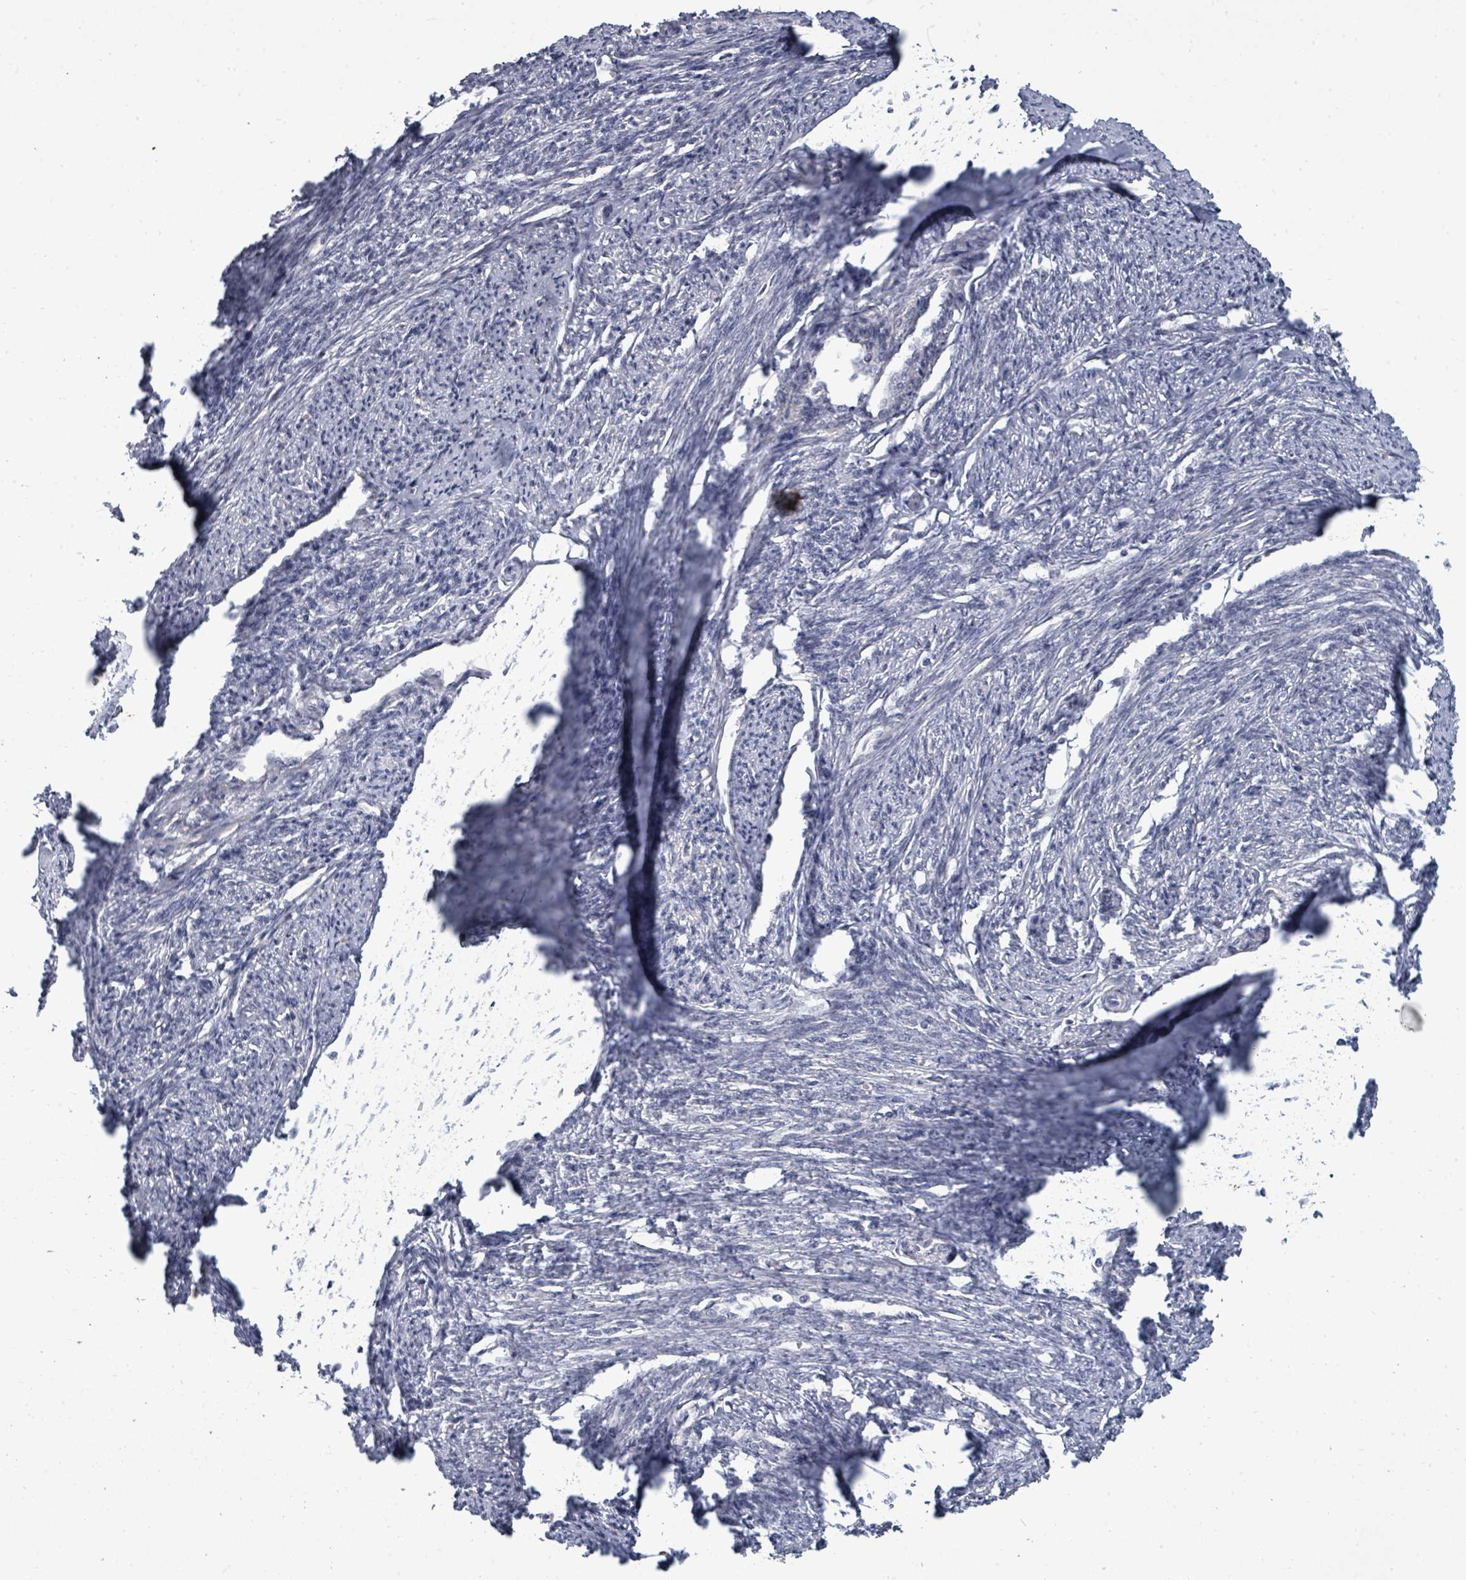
{"staining": {"intensity": "weak", "quantity": "25%-75%", "location": "cytoplasmic/membranous"}, "tissue": "smooth muscle", "cell_type": "Smooth muscle cells", "image_type": "normal", "snomed": [{"axis": "morphology", "description": "Normal tissue, NOS"}, {"axis": "topography", "description": "Smooth muscle"}, {"axis": "topography", "description": "Uterus"}], "caption": "Protein expression analysis of normal human smooth muscle reveals weak cytoplasmic/membranous expression in approximately 25%-75% of smooth muscle cells.", "gene": "ASB12", "patient": {"sex": "female", "age": 59}}